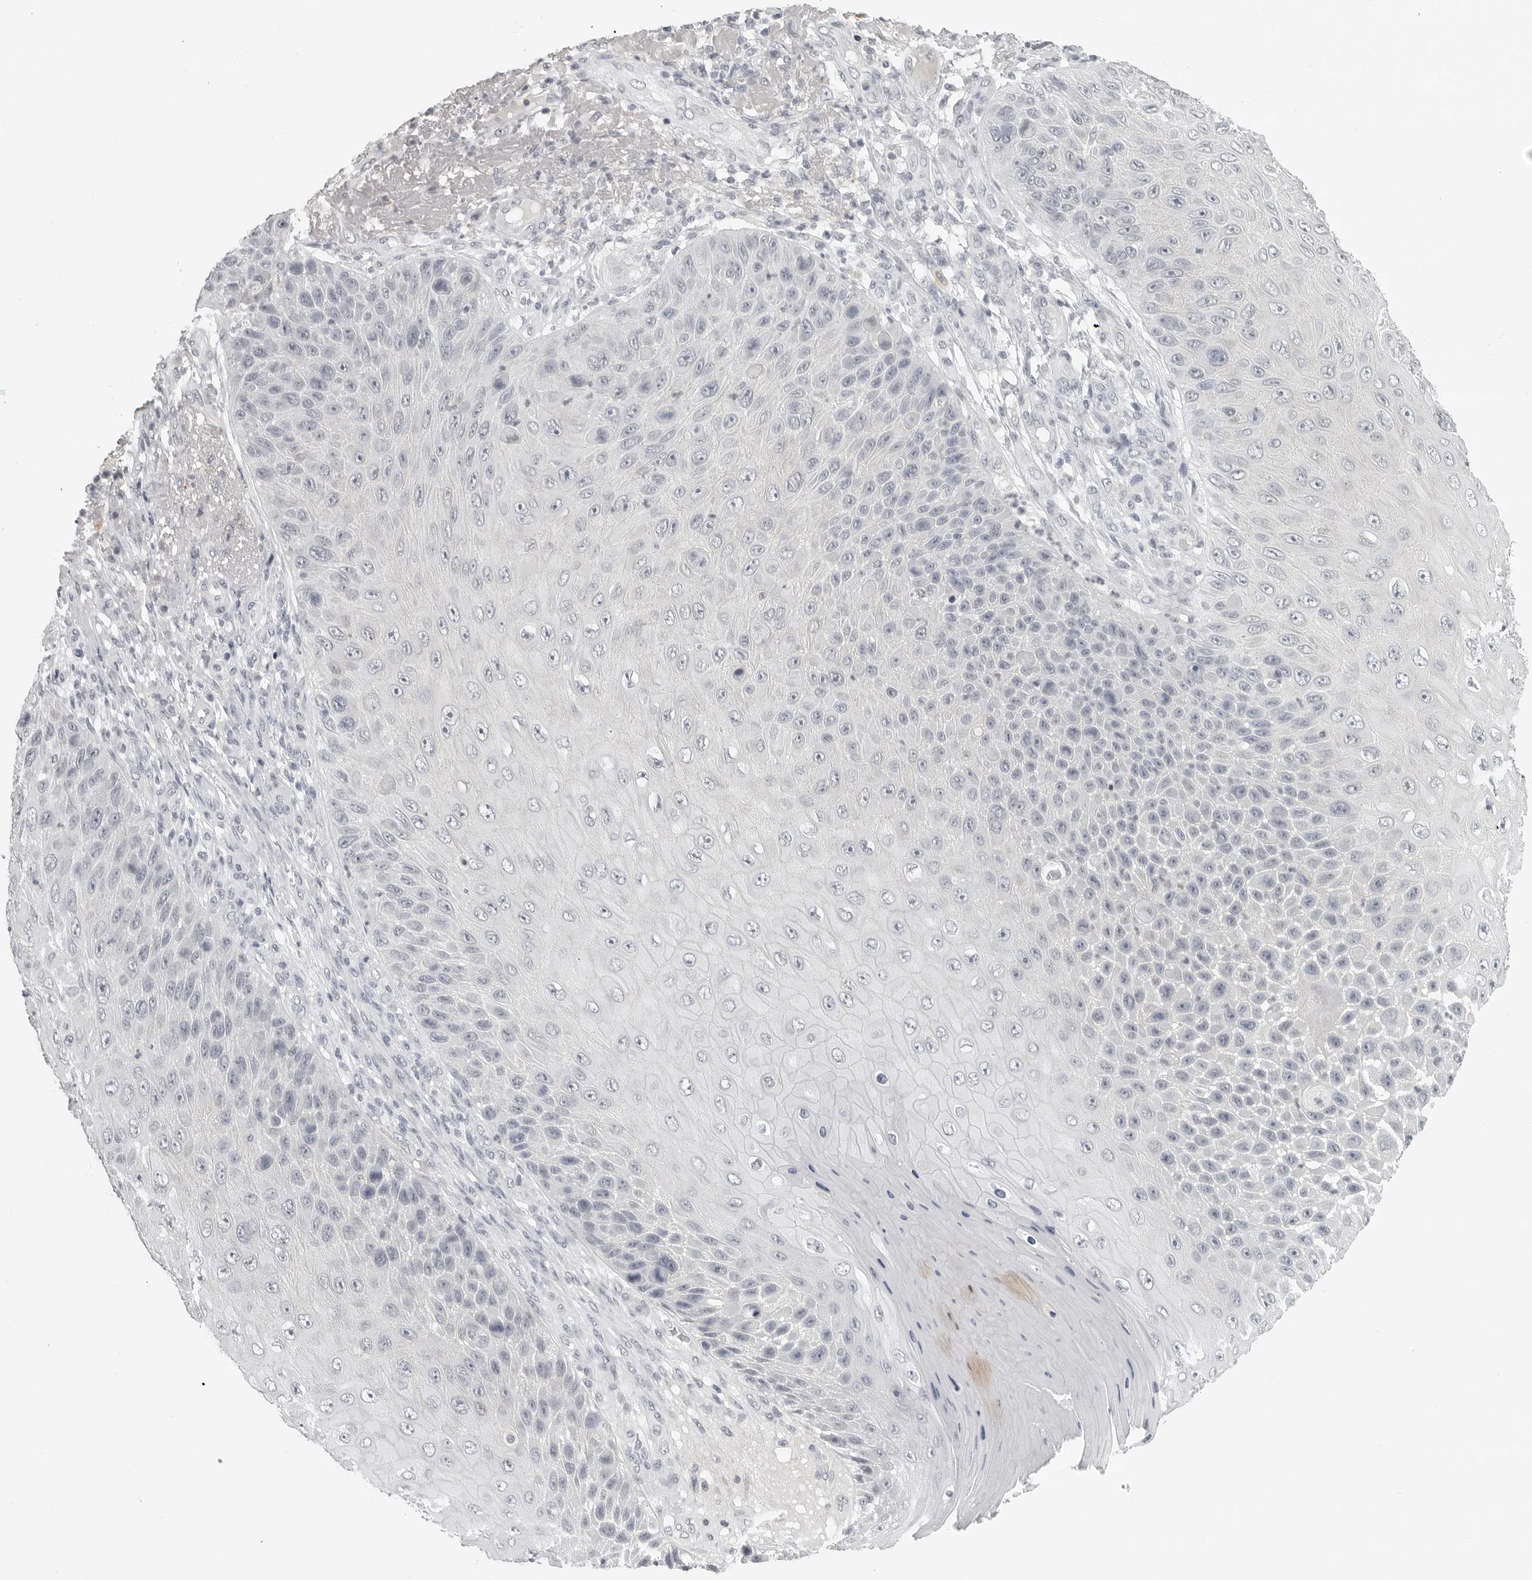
{"staining": {"intensity": "negative", "quantity": "none", "location": "none"}, "tissue": "skin cancer", "cell_type": "Tumor cells", "image_type": "cancer", "snomed": [{"axis": "morphology", "description": "Squamous cell carcinoma, NOS"}, {"axis": "topography", "description": "Skin"}], "caption": "This is a micrograph of IHC staining of skin squamous cell carcinoma, which shows no staining in tumor cells. Brightfield microscopy of immunohistochemistry (IHC) stained with DAB (brown) and hematoxylin (blue), captured at high magnification.", "gene": "BPIFA1", "patient": {"sex": "female", "age": 88}}